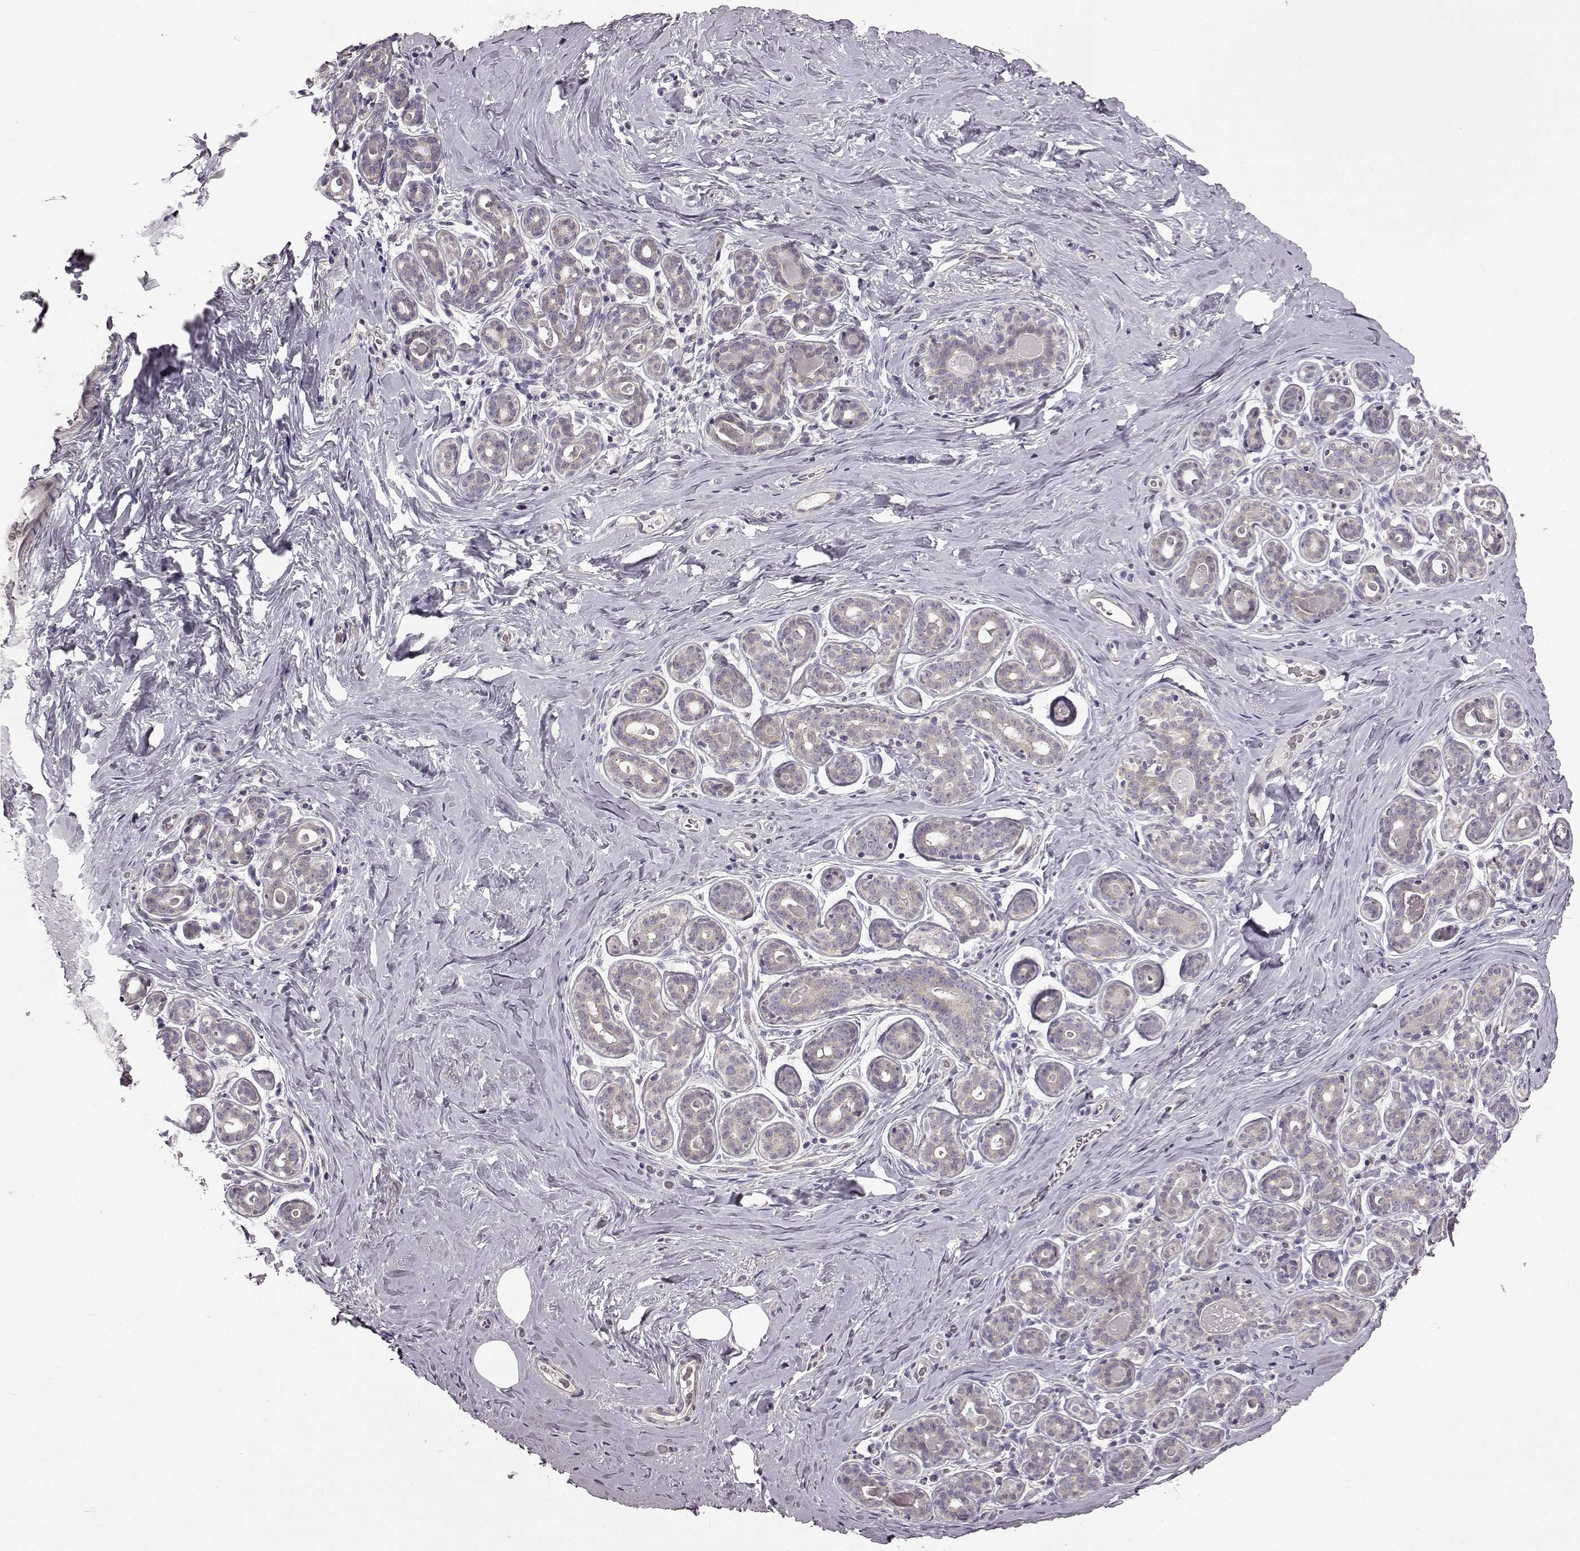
{"staining": {"intensity": "negative", "quantity": "none", "location": "none"}, "tissue": "breast", "cell_type": "Adipocytes", "image_type": "normal", "snomed": [{"axis": "morphology", "description": "Normal tissue, NOS"}, {"axis": "topography", "description": "Skin"}, {"axis": "topography", "description": "Breast"}], "caption": "There is no significant staining in adipocytes of breast. Brightfield microscopy of immunohistochemistry stained with DAB (brown) and hematoxylin (blue), captured at high magnification.", "gene": "B3GNT6", "patient": {"sex": "female", "age": 43}}